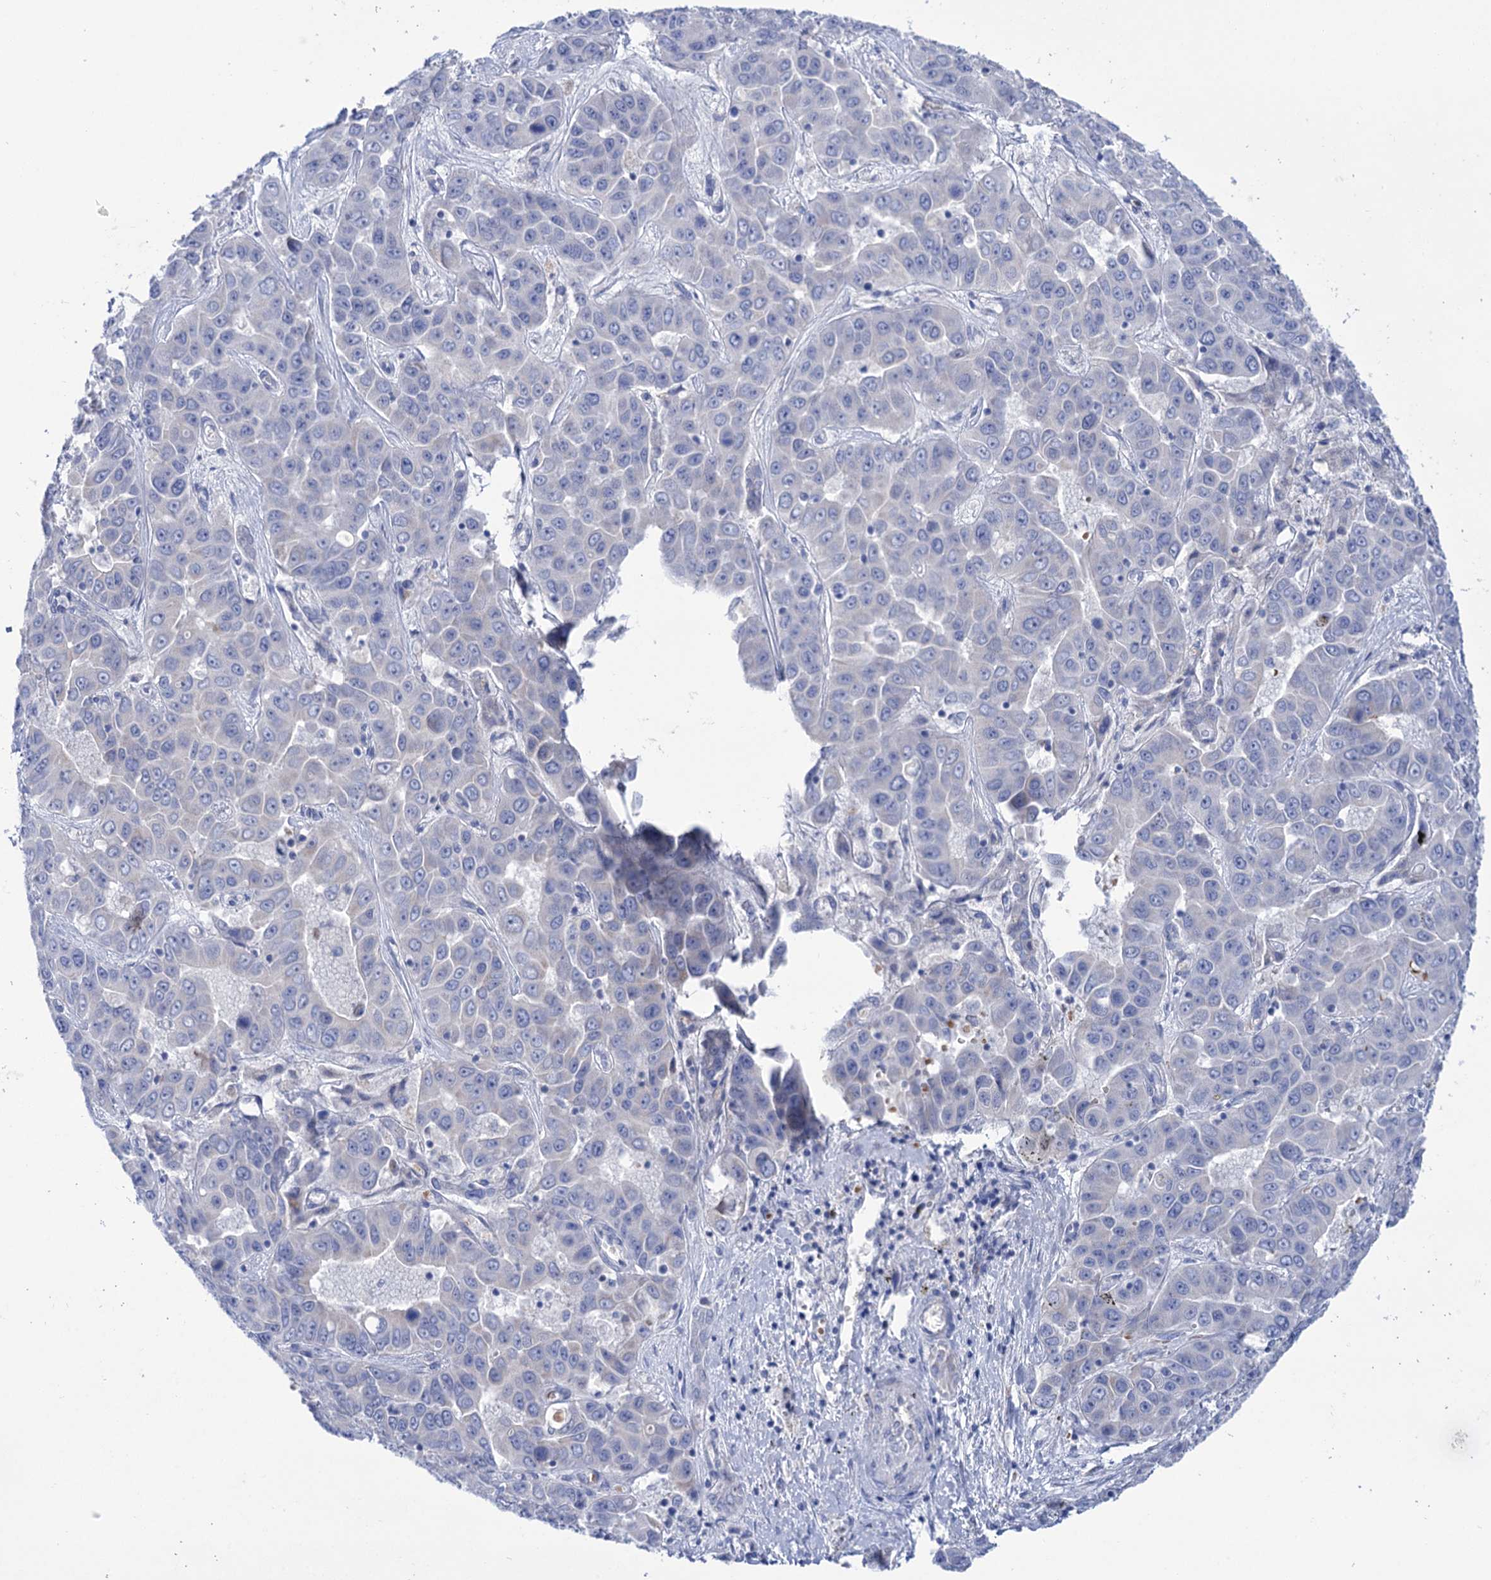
{"staining": {"intensity": "negative", "quantity": "none", "location": "none"}, "tissue": "liver cancer", "cell_type": "Tumor cells", "image_type": "cancer", "snomed": [{"axis": "morphology", "description": "Cholangiocarcinoma"}, {"axis": "topography", "description": "Liver"}], "caption": "Immunohistochemistry (IHC) histopathology image of neoplastic tissue: liver cholangiocarcinoma stained with DAB (3,3'-diaminobenzidine) displays no significant protein expression in tumor cells.", "gene": "YARS2", "patient": {"sex": "female", "age": 52}}